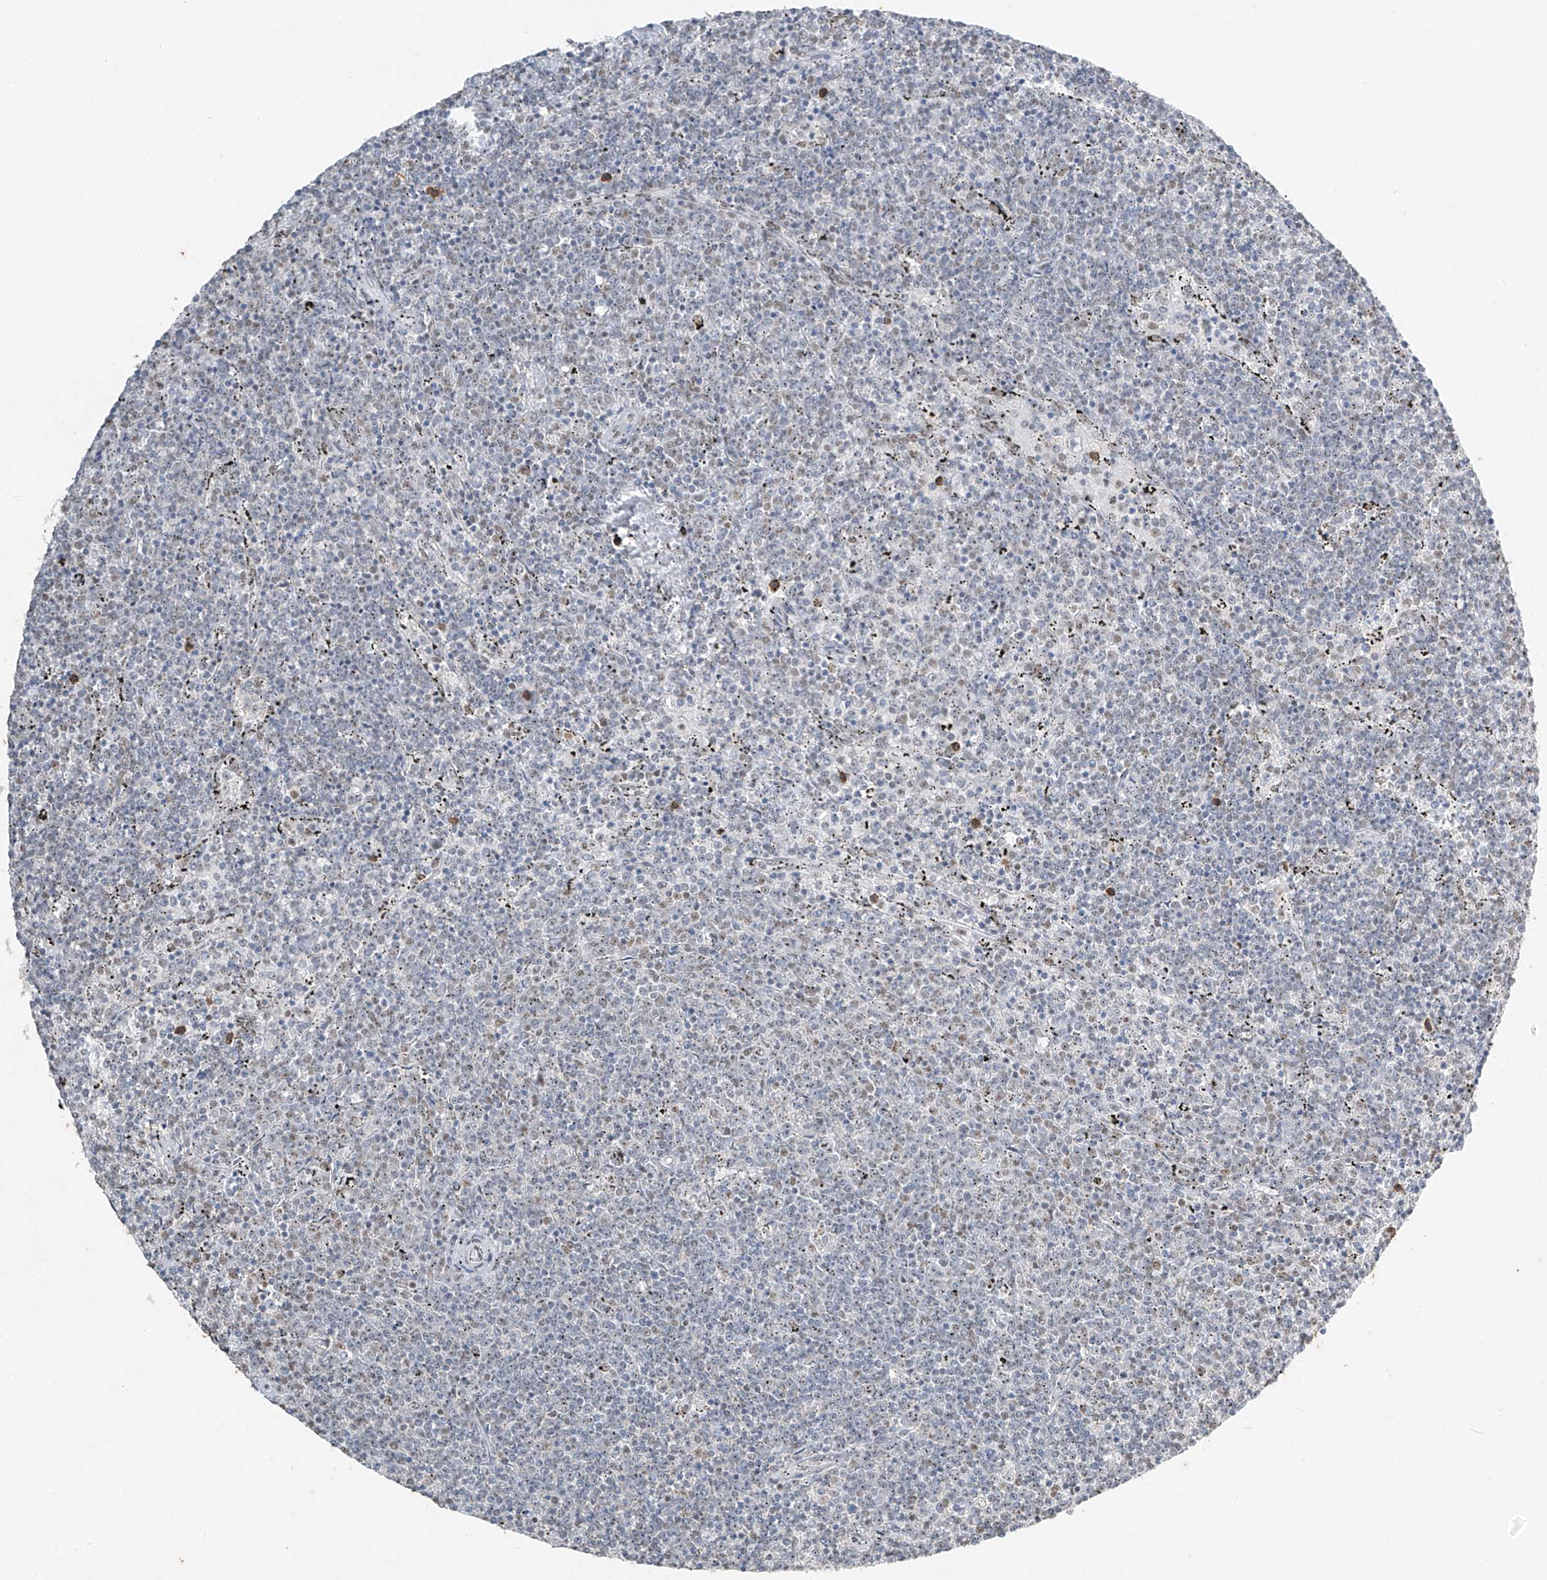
{"staining": {"intensity": "negative", "quantity": "none", "location": "none"}, "tissue": "lymphoma", "cell_type": "Tumor cells", "image_type": "cancer", "snomed": [{"axis": "morphology", "description": "Malignant lymphoma, non-Hodgkin's type, Low grade"}, {"axis": "topography", "description": "Spleen"}], "caption": "Human malignant lymphoma, non-Hodgkin's type (low-grade) stained for a protein using IHC shows no positivity in tumor cells.", "gene": "TFEC", "patient": {"sex": "female", "age": 50}}